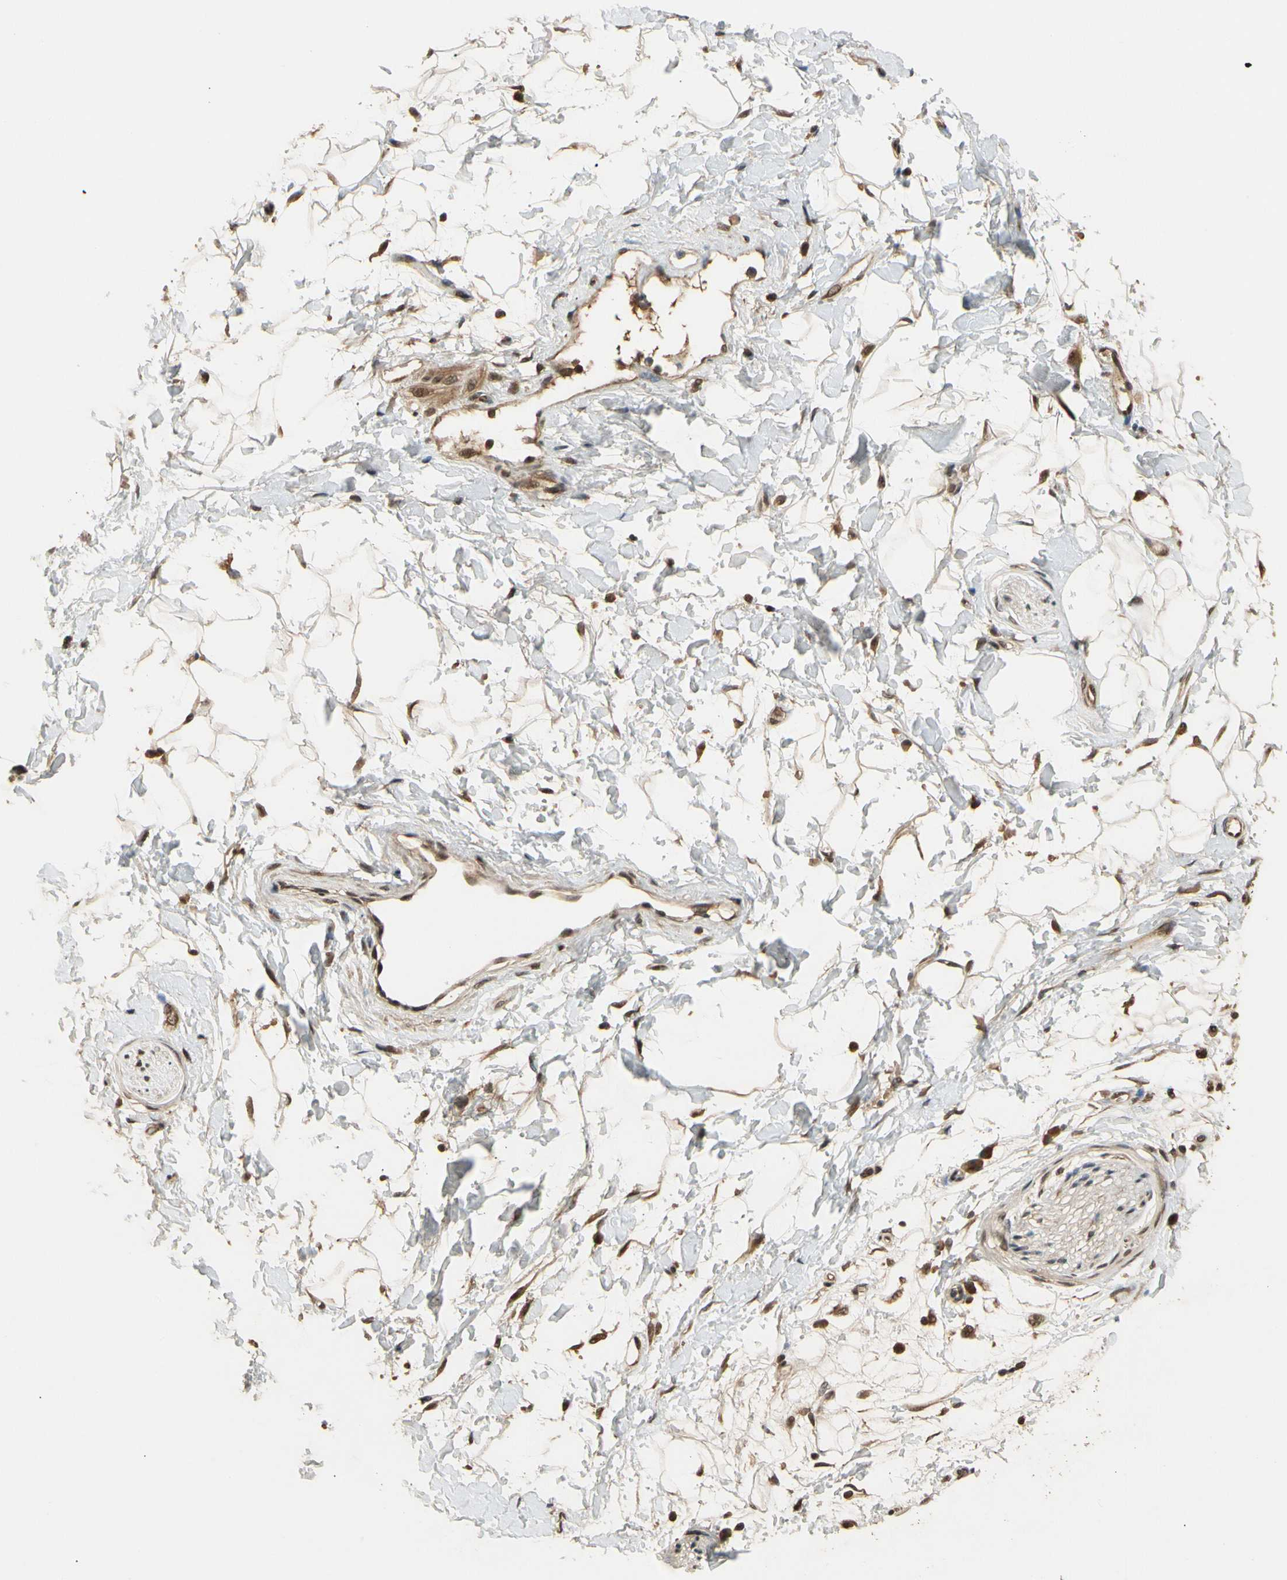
{"staining": {"intensity": "moderate", "quantity": ">75%", "location": "cytoplasmic/membranous,nuclear"}, "tissue": "adipose tissue", "cell_type": "Adipocytes", "image_type": "normal", "snomed": [{"axis": "morphology", "description": "Normal tissue, NOS"}, {"axis": "topography", "description": "Soft tissue"}], "caption": "Immunohistochemical staining of normal adipose tissue demonstrates medium levels of moderate cytoplasmic/membranous,nuclear expression in about >75% of adipocytes.", "gene": "TMEM230", "patient": {"sex": "male", "age": 72}}